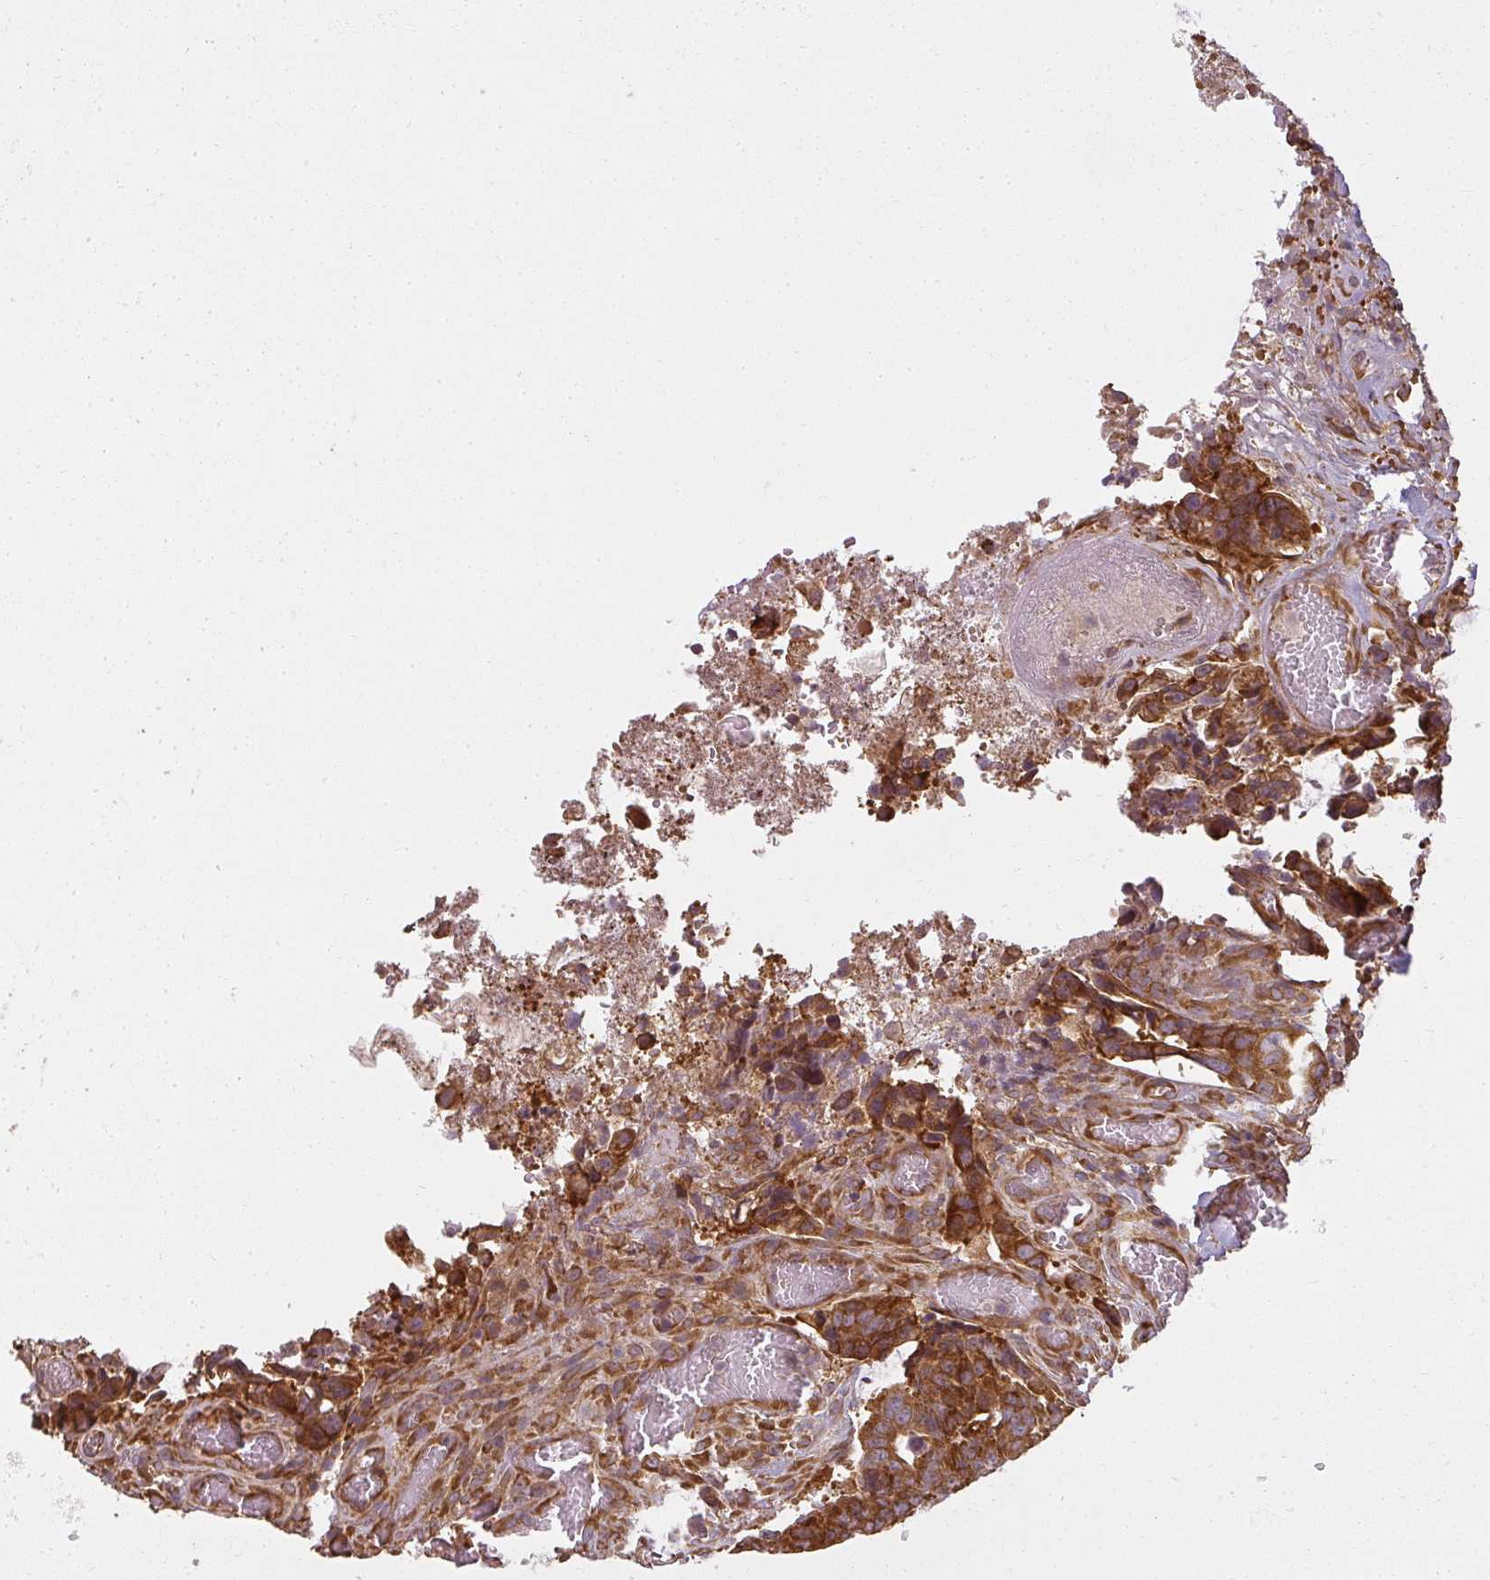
{"staining": {"intensity": "strong", "quantity": ">75%", "location": "cytoplasmic/membranous"}, "tissue": "colorectal cancer", "cell_type": "Tumor cells", "image_type": "cancer", "snomed": [{"axis": "morphology", "description": "Adenocarcinoma, NOS"}, {"axis": "topography", "description": "Colon"}], "caption": "Immunohistochemistry (IHC) (DAB) staining of human colorectal cancer (adenocarcinoma) shows strong cytoplasmic/membranous protein positivity in approximately >75% of tumor cells. The protein of interest is shown in brown color, while the nuclei are stained blue.", "gene": "RPL24", "patient": {"sex": "female", "age": 82}}